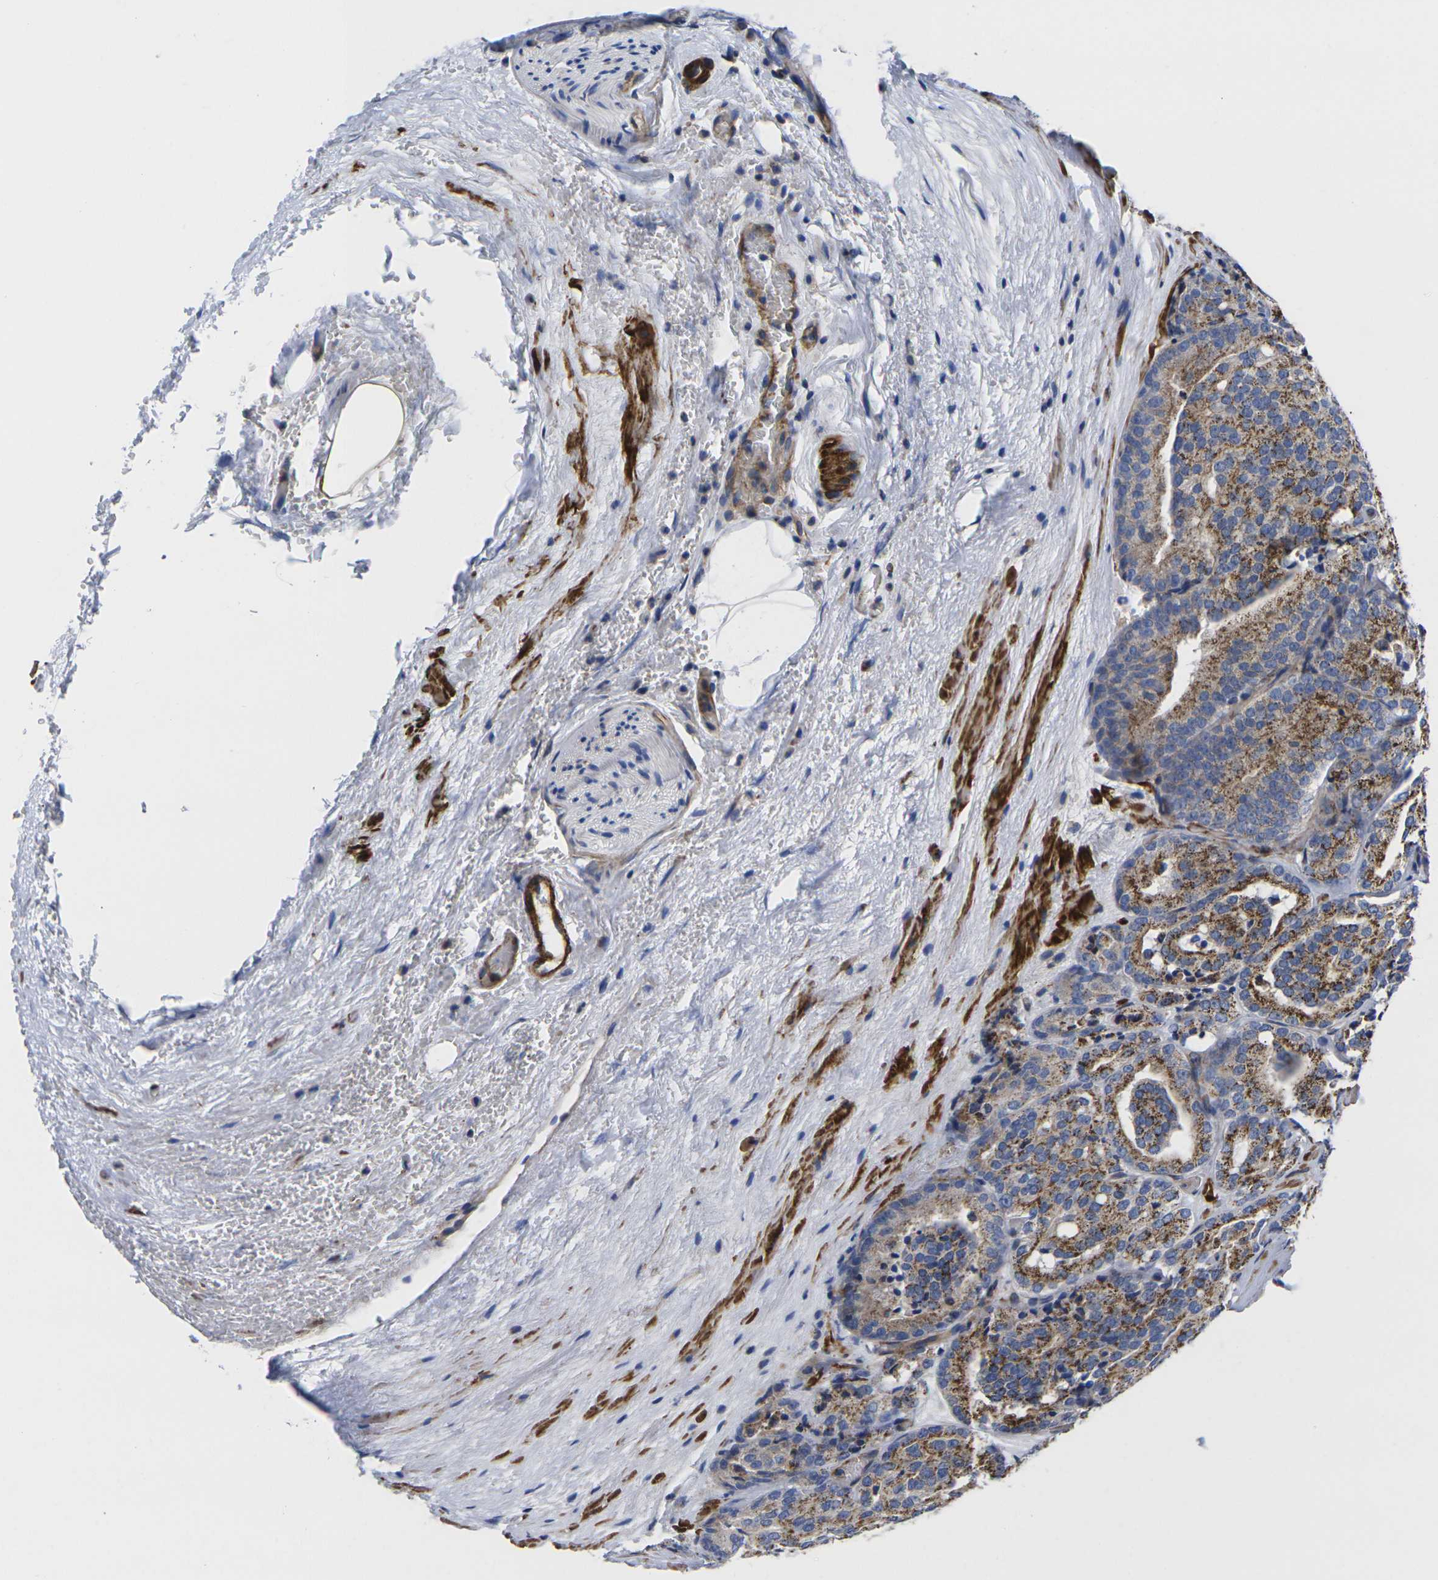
{"staining": {"intensity": "moderate", "quantity": ">75%", "location": "cytoplasmic/membranous"}, "tissue": "prostate cancer", "cell_type": "Tumor cells", "image_type": "cancer", "snomed": [{"axis": "morphology", "description": "Adenocarcinoma, High grade"}, {"axis": "topography", "description": "Prostate"}], "caption": "The photomicrograph demonstrates a brown stain indicating the presence of a protein in the cytoplasmic/membranous of tumor cells in prostate cancer. The protein of interest is stained brown, and the nuclei are stained in blue (DAB (3,3'-diaminobenzidine) IHC with brightfield microscopy, high magnification).", "gene": "GPR4", "patient": {"sex": "male", "age": 64}}